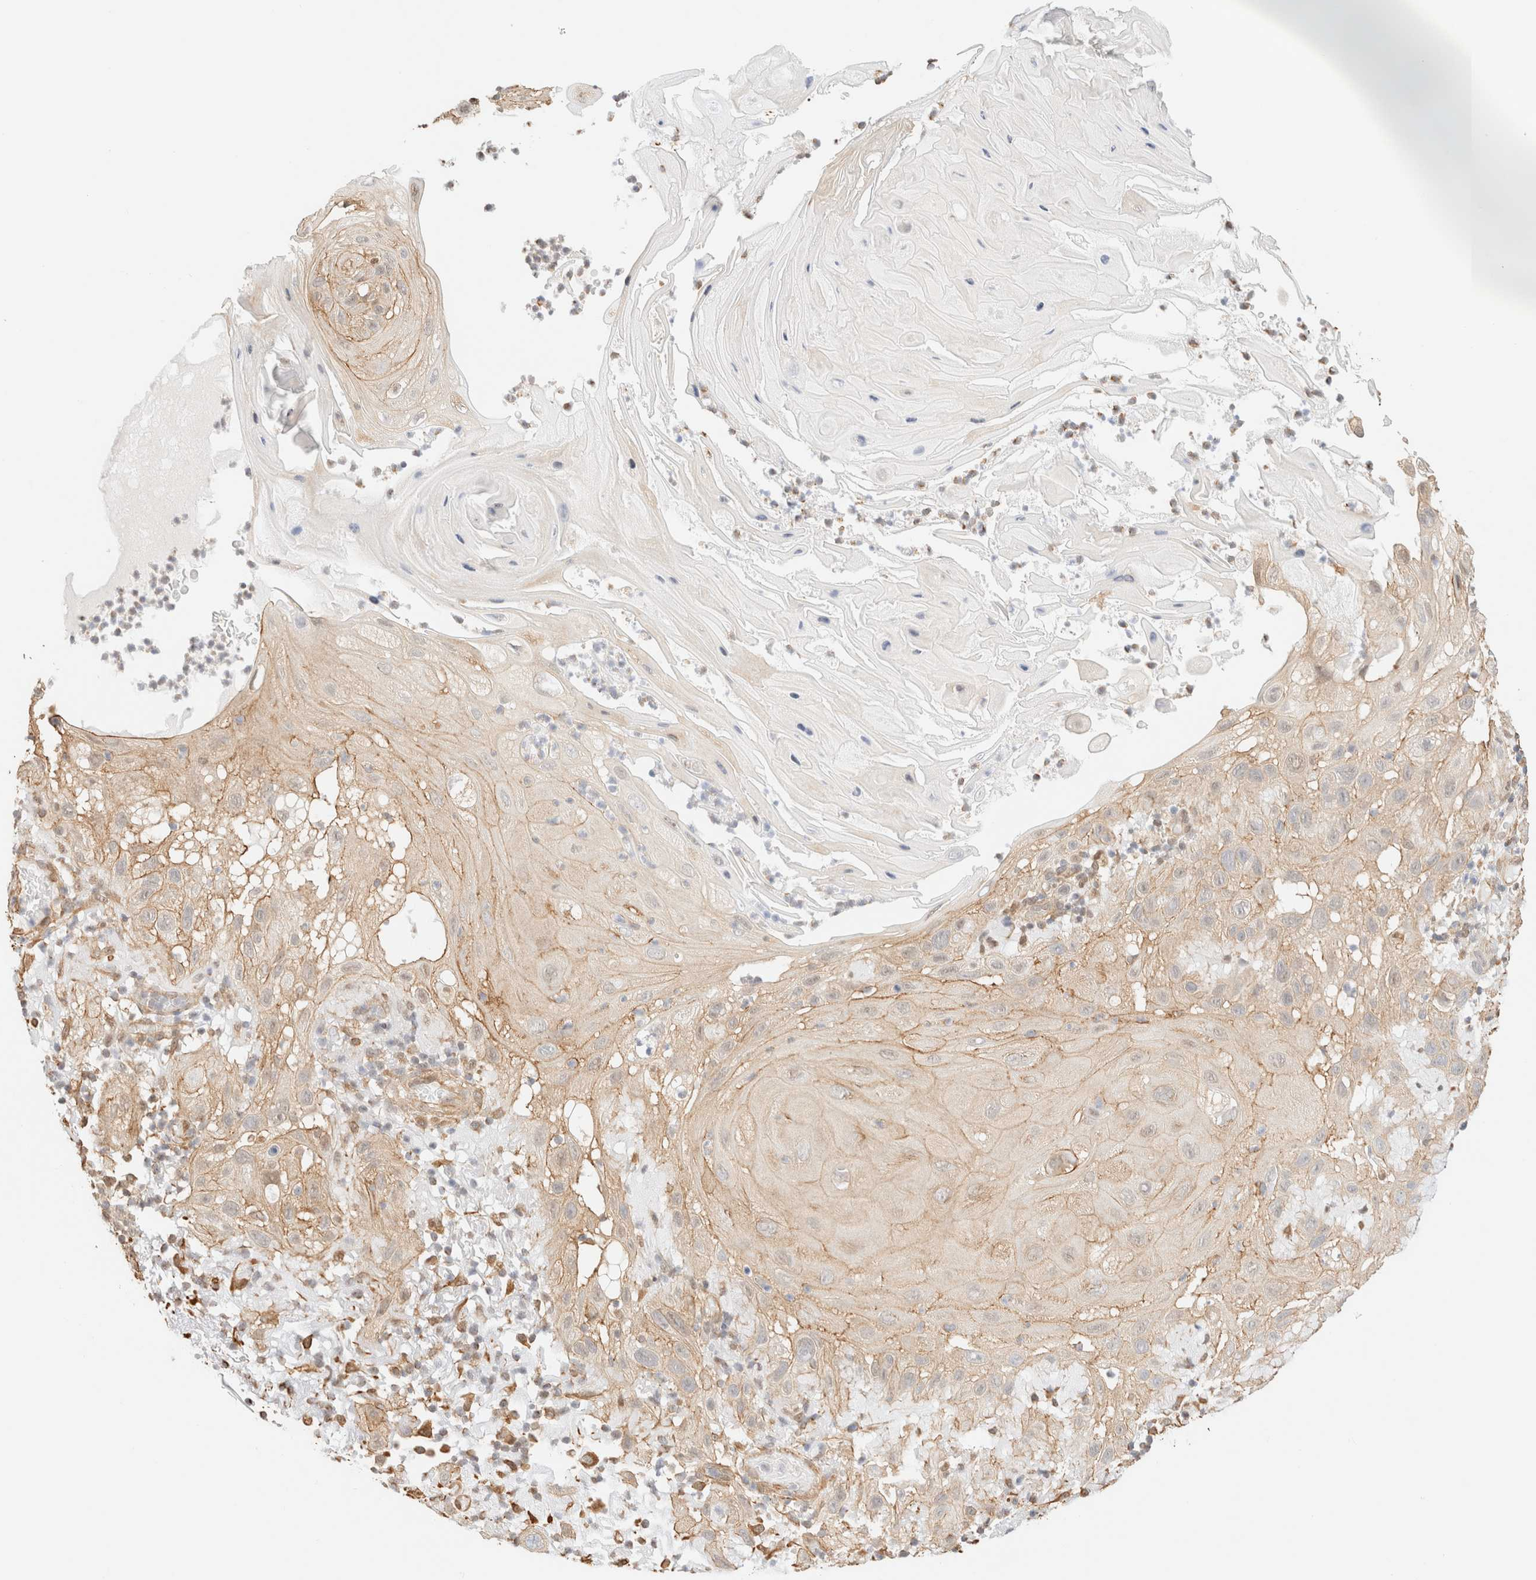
{"staining": {"intensity": "weak", "quantity": ">75%", "location": "cytoplasmic/membranous"}, "tissue": "skin cancer", "cell_type": "Tumor cells", "image_type": "cancer", "snomed": [{"axis": "morphology", "description": "Squamous cell carcinoma, NOS"}, {"axis": "topography", "description": "Skin"}], "caption": "A brown stain highlights weak cytoplasmic/membranous expression of a protein in squamous cell carcinoma (skin) tumor cells.", "gene": "ARID5A", "patient": {"sex": "female", "age": 96}}